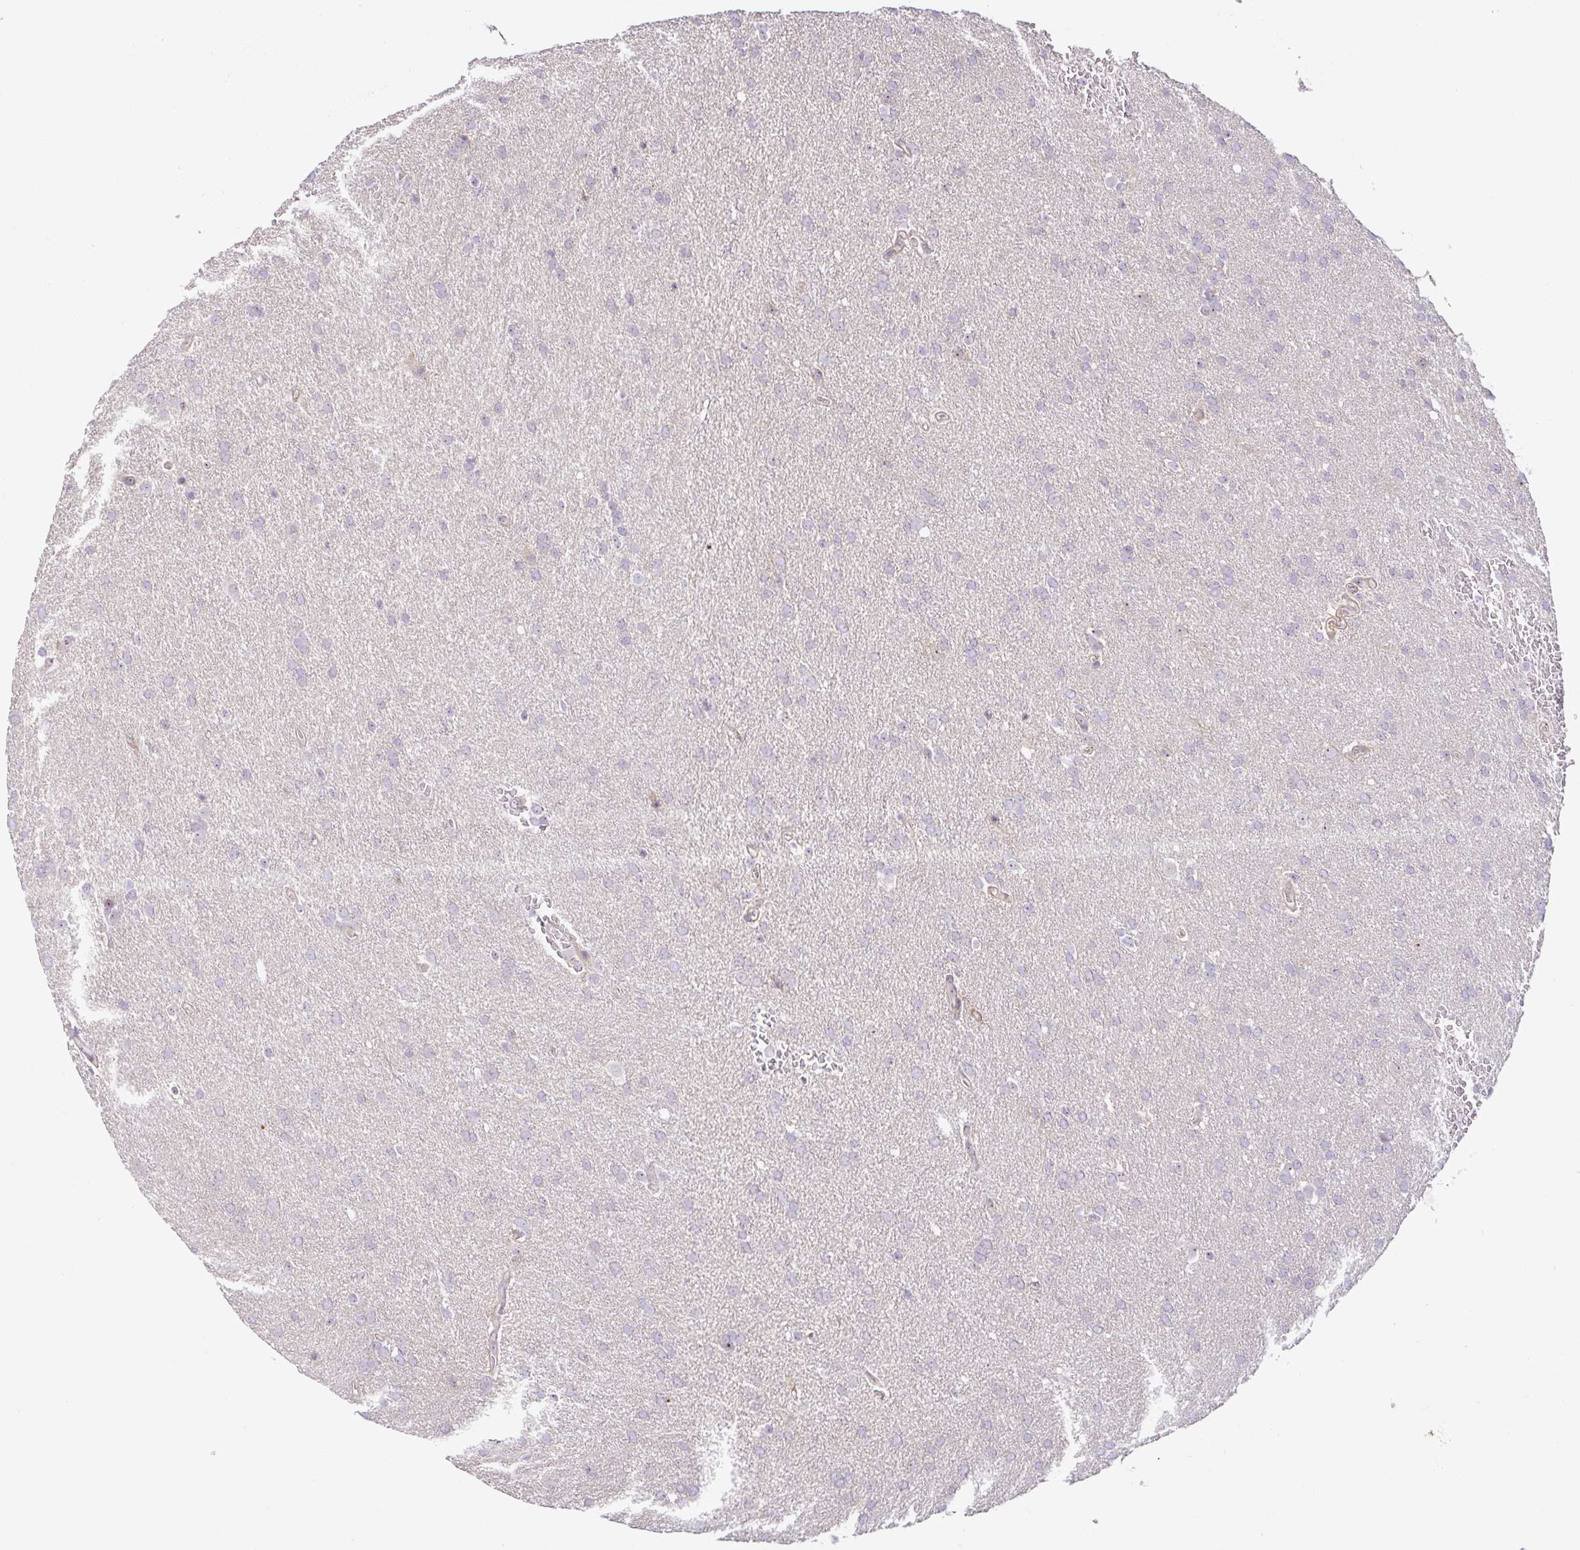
{"staining": {"intensity": "weak", "quantity": "25%-75%", "location": "nuclear"}, "tissue": "glioma", "cell_type": "Tumor cells", "image_type": "cancer", "snomed": [{"axis": "morphology", "description": "Glioma, malignant, Low grade"}, {"axis": "topography", "description": "Brain"}], "caption": "This is an image of IHC staining of glioma, which shows weak positivity in the nuclear of tumor cells.", "gene": "MXRA8", "patient": {"sex": "female", "age": 33}}